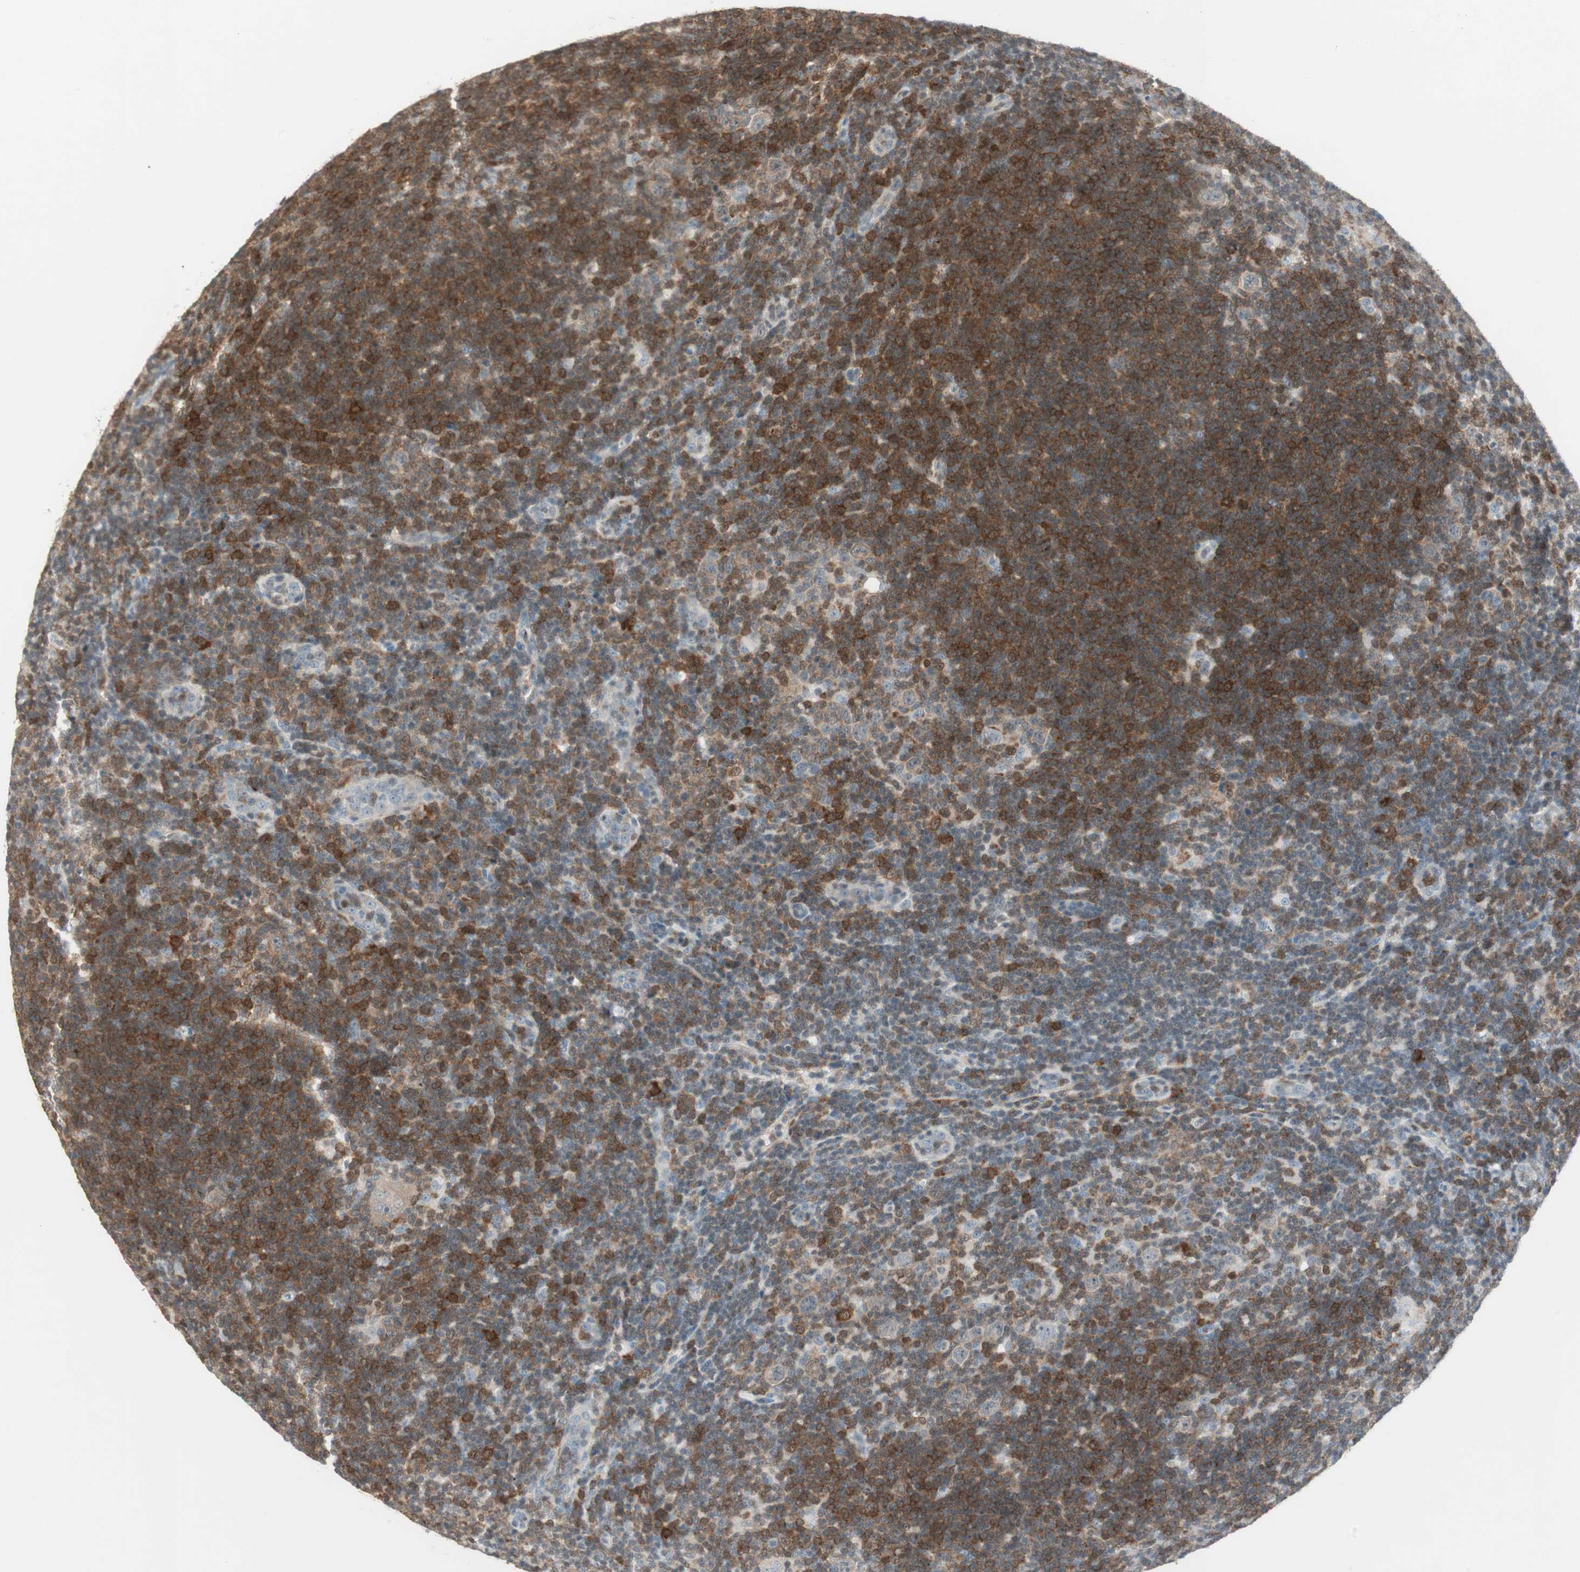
{"staining": {"intensity": "weak", "quantity": ">75%", "location": "cytoplasmic/membranous"}, "tissue": "lymphoma", "cell_type": "Tumor cells", "image_type": "cancer", "snomed": [{"axis": "morphology", "description": "Hodgkin's disease, NOS"}, {"axis": "topography", "description": "Lymph node"}], "caption": "Tumor cells display low levels of weak cytoplasmic/membranous expression in approximately >75% of cells in lymphoma. The protein is stained brown, and the nuclei are stained in blue (DAB (3,3'-diaminobenzidine) IHC with brightfield microscopy, high magnification).", "gene": "MAP4K1", "patient": {"sex": "female", "age": 57}}